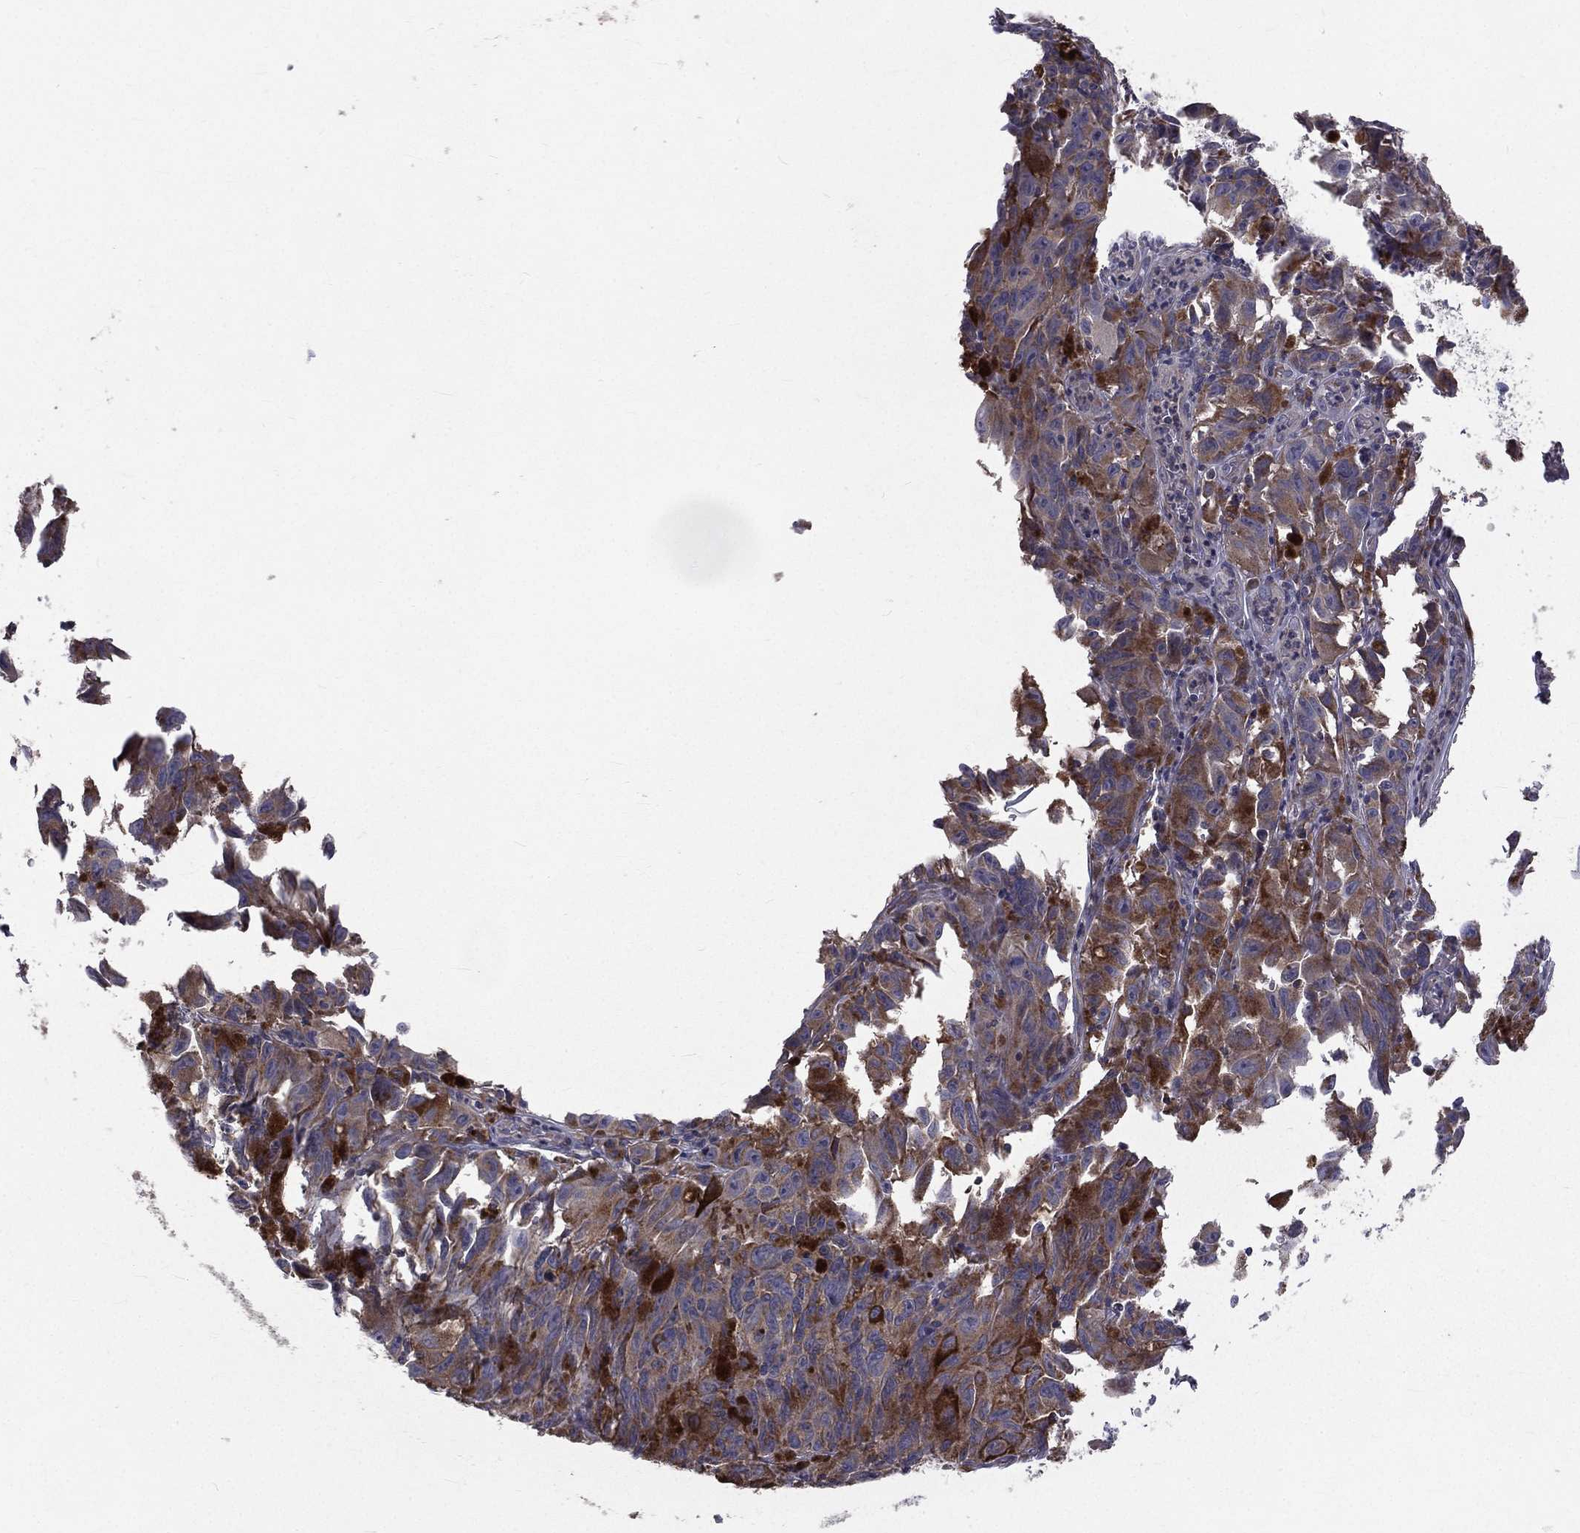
{"staining": {"intensity": "strong", "quantity": "<25%", "location": "cytoplasmic/membranous"}, "tissue": "melanoma", "cell_type": "Tumor cells", "image_type": "cancer", "snomed": [{"axis": "morphology", "description": "Malignant melanoma, NOS"}, {"axis": "topography", "description": "Vulva, labia, clitoris and Bartholin´s gland, NO"}], "caption": "The histopathology image demonstrates immunohistochemical staining of melanoma. There is strong cytoplasmic/membranous expression is seen in approximately <25% of tumor cells. (IHC, brightfield microscopy, high magnification).", "gene": "GPD1", "patient": {"sex": "female", "age": 75}}